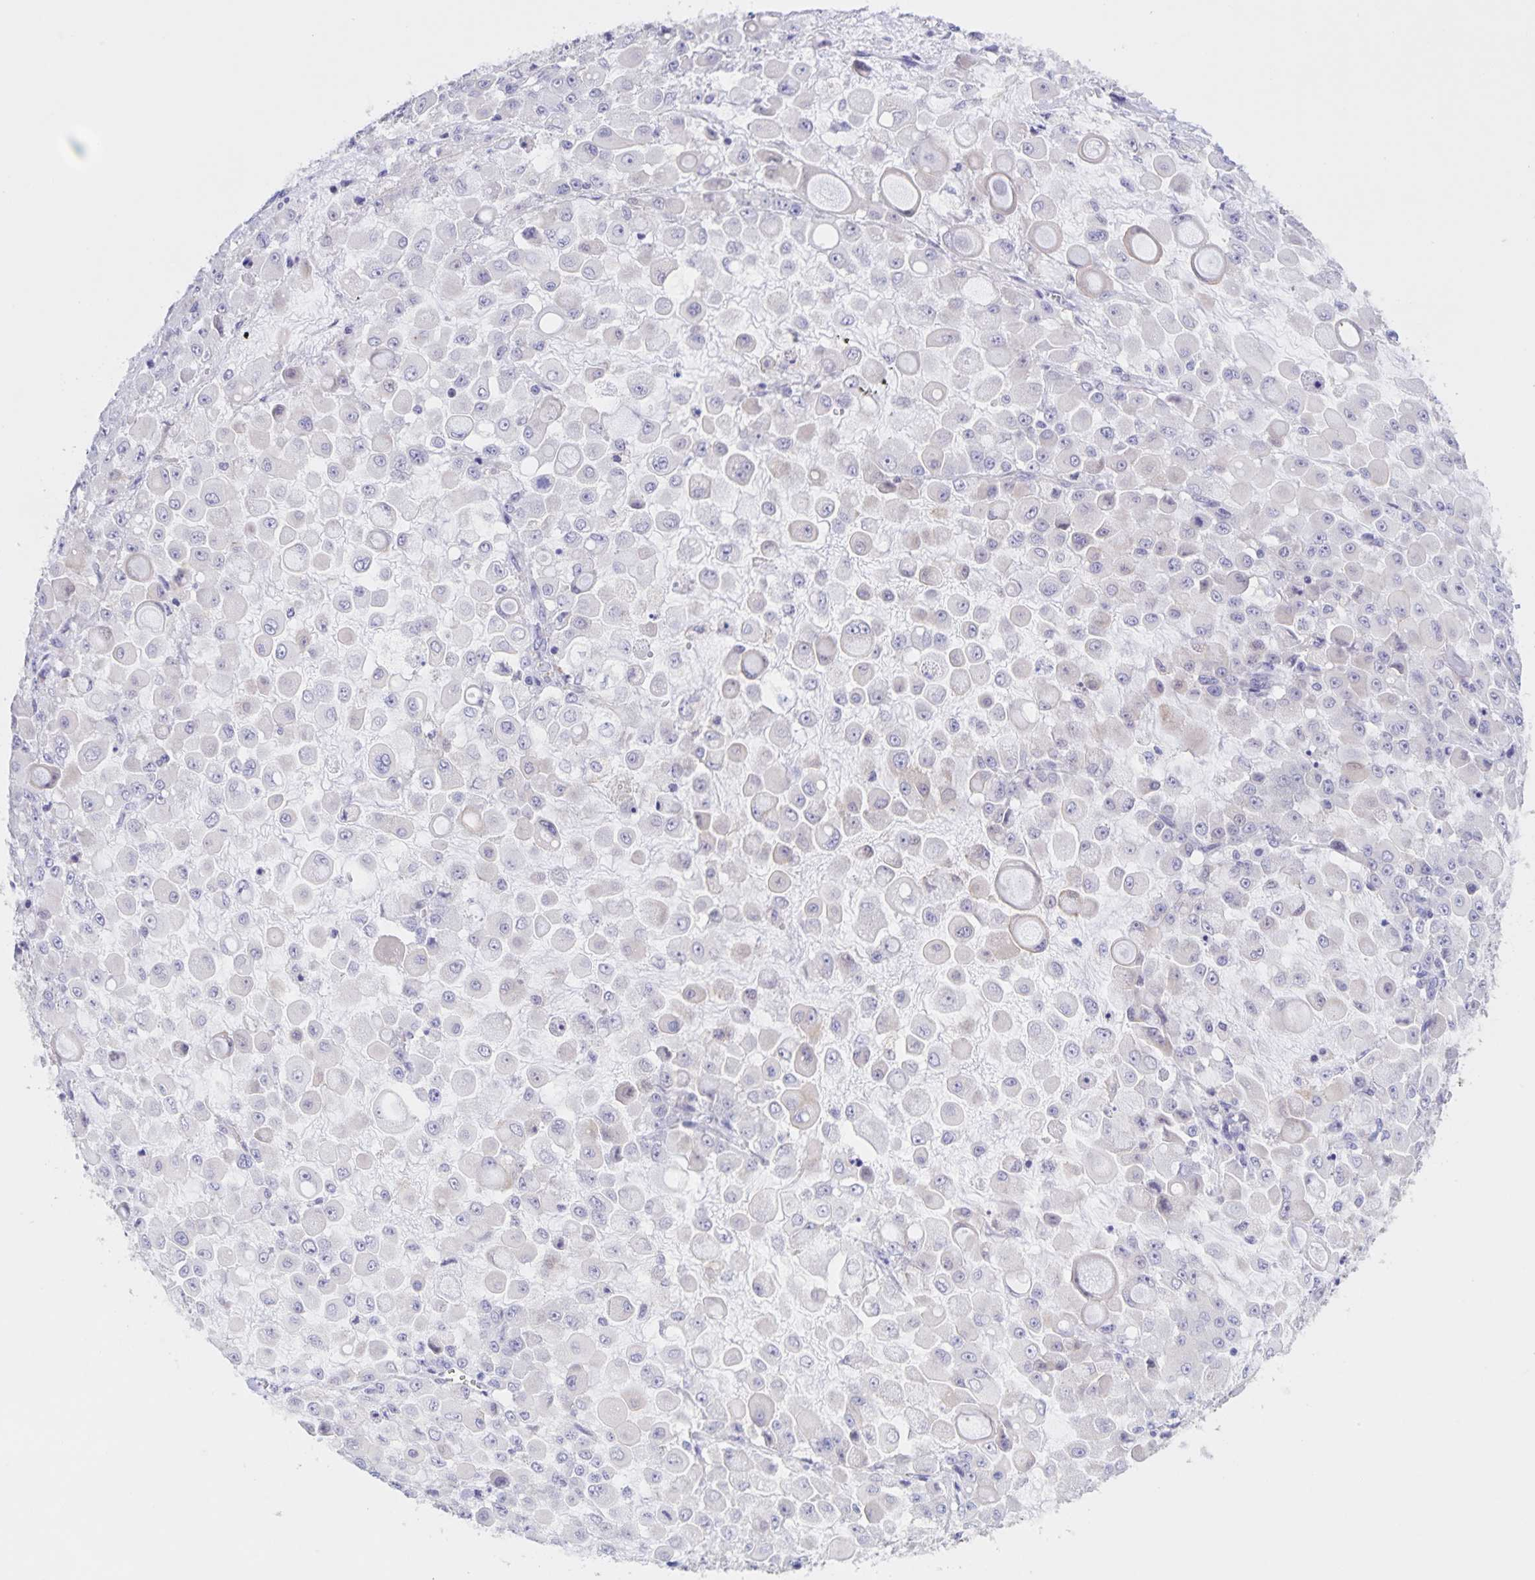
{"staining": {"intensity": "negative", "quantity": "none", "location": "none"}, "tissue": "stomach cancer", "cell_type": "Tumor cells", "image_type": "cancer", "snomed": [{"axis": "morphology", "description": "Adenocarcinoma, NOS"}, {"axis": "topography", "description": "Stomach"}], "caption": "Histopathology image shows no protein staining in tumor cells of adenocarcinoma (stomach) tissue.", "gene": "DMGDH", "patient": {"sex": "female", "age": 76}}